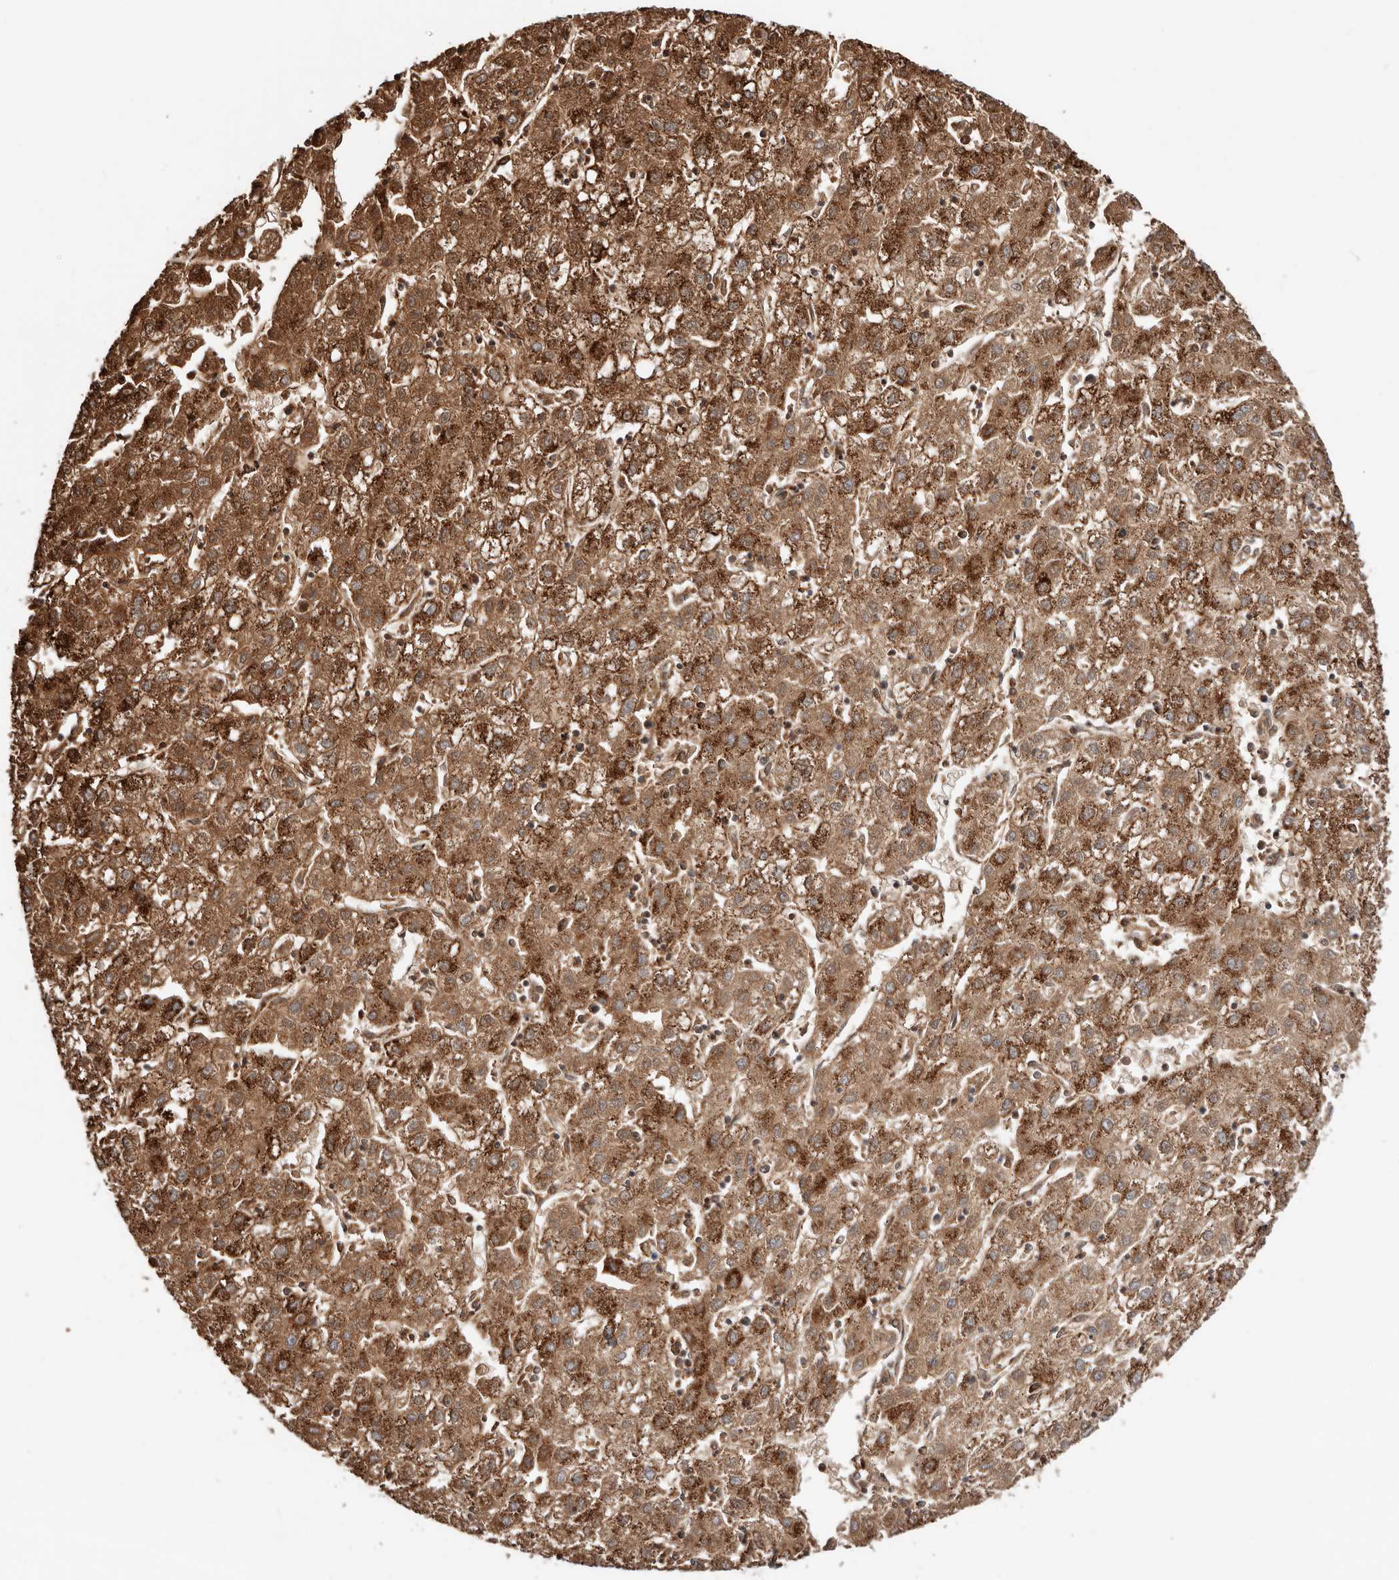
{"staining": {"intensity": "strong", "quantity": ">75%", "location": "cytoplasmic/membranous"}, "tissue": "liver cancer", "cell_type": "Tumor cells", "image_type": "cancer", "snomed": [{"axis": "morphology", "description": "Carcinoma, Hepatocellular, NOS"}, {"axis": "topography", "description": "Liver"}], "caption": "A brown stain shows strong cytoplasmic/membranous staining of a protein in liver cancer tumor cells.", "gene": "PRKACB", "patient": {"sex": "male", "age": 72}}